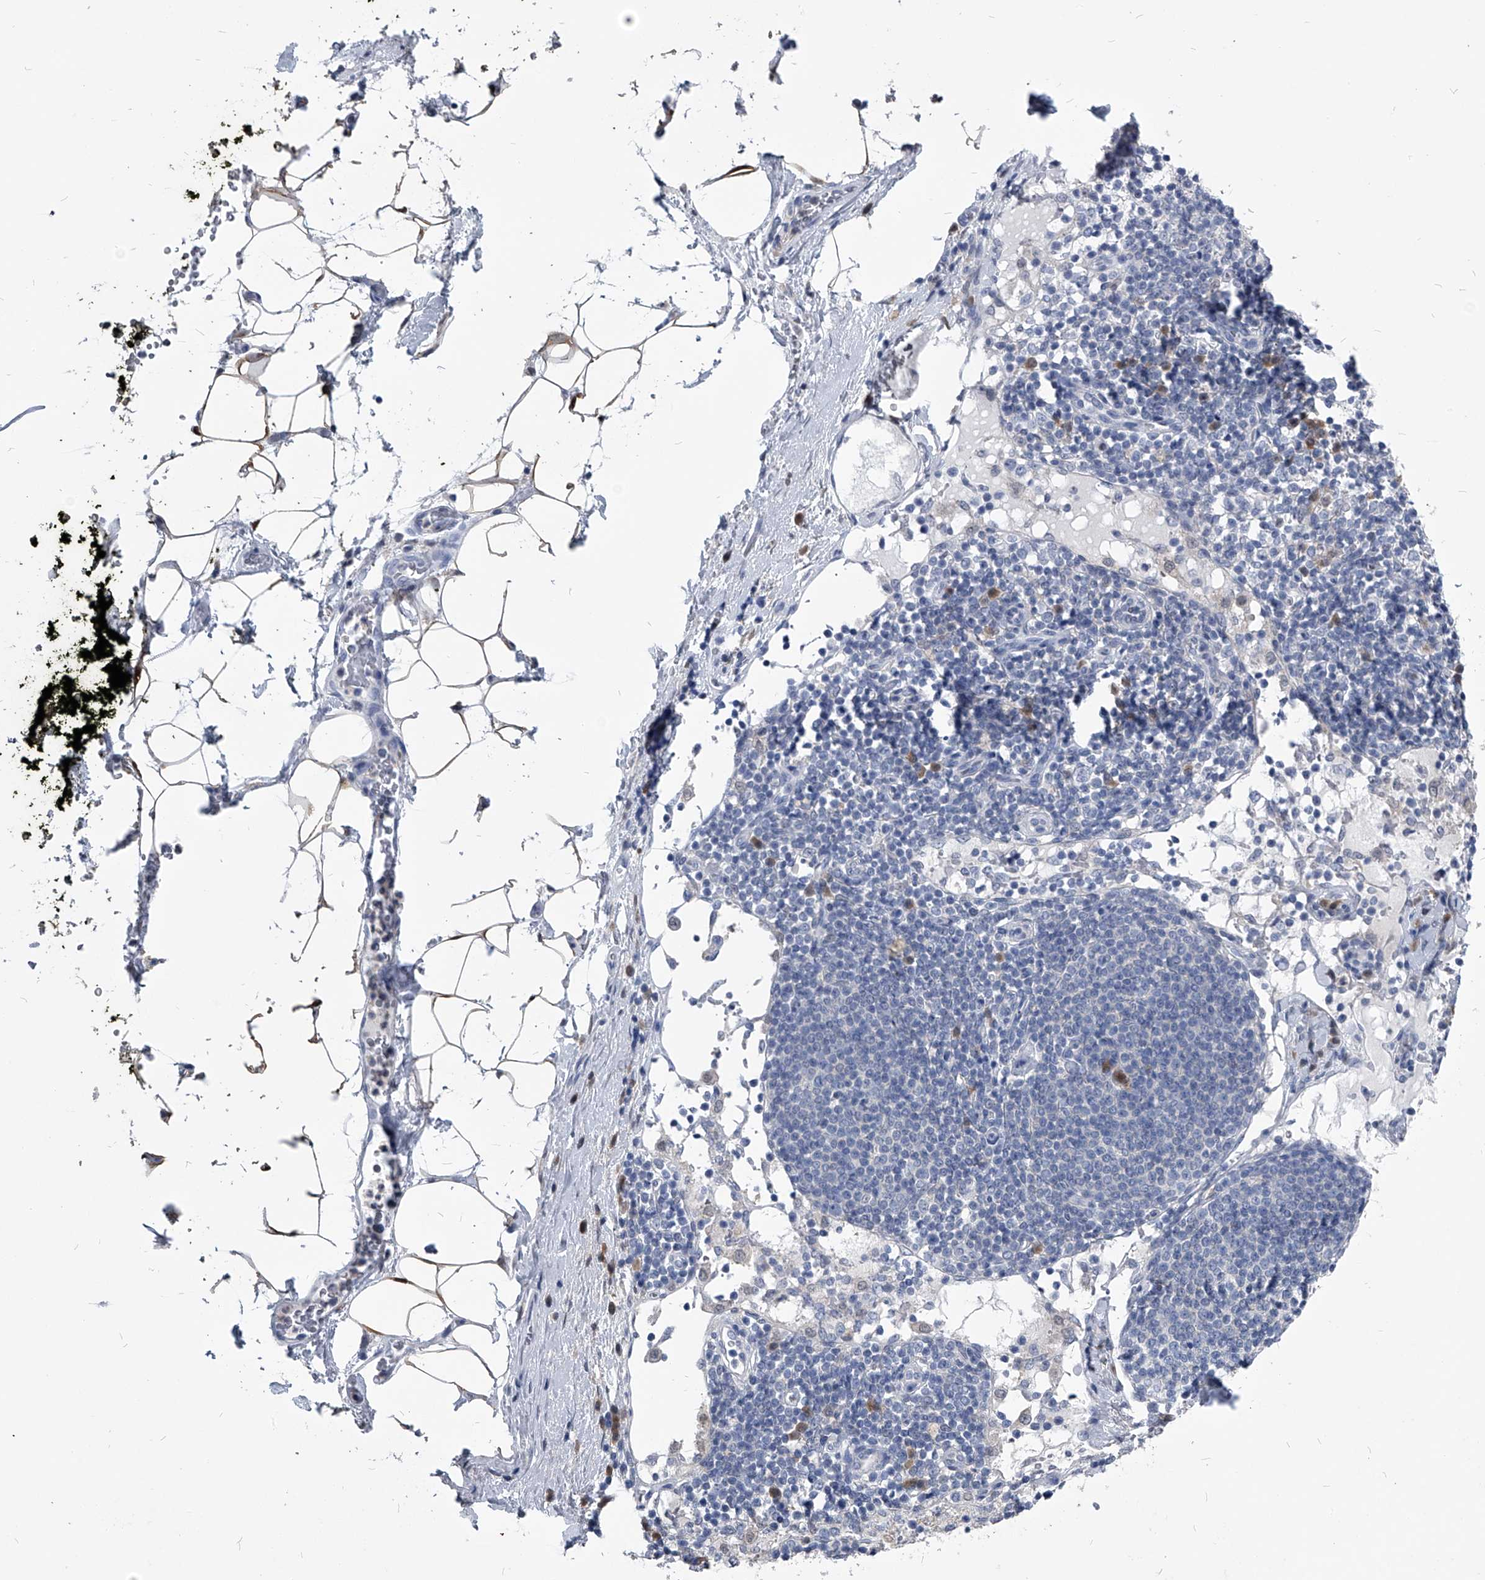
{"staining": {"intensity": "moderate", "quantity": ">75%", "location": "cytoplasmic/membranous"}, "tissue": "adipose tissue", "cell_type": "Adipocytes", "image_type": "normal", "snomed": [{"axis": "morphology", "description": "Normal tissue, NOS"}, {"axis": "morphology", "description": "Adenocarcinoma, NOS"}, {"axis": "topography", "description": "Pancreas"}, {"axis": "topography", "description": "Peripheral nerve tissue"}], "caption": "About >75% of adipocytes in unremarkable adipose tissue exhibit moderate cytoplasmic/membranous protein expression as visualized by brown immunohistochemical staining.", "gene": "PDXK", "patient": {"sex": "male", "age": 59}}